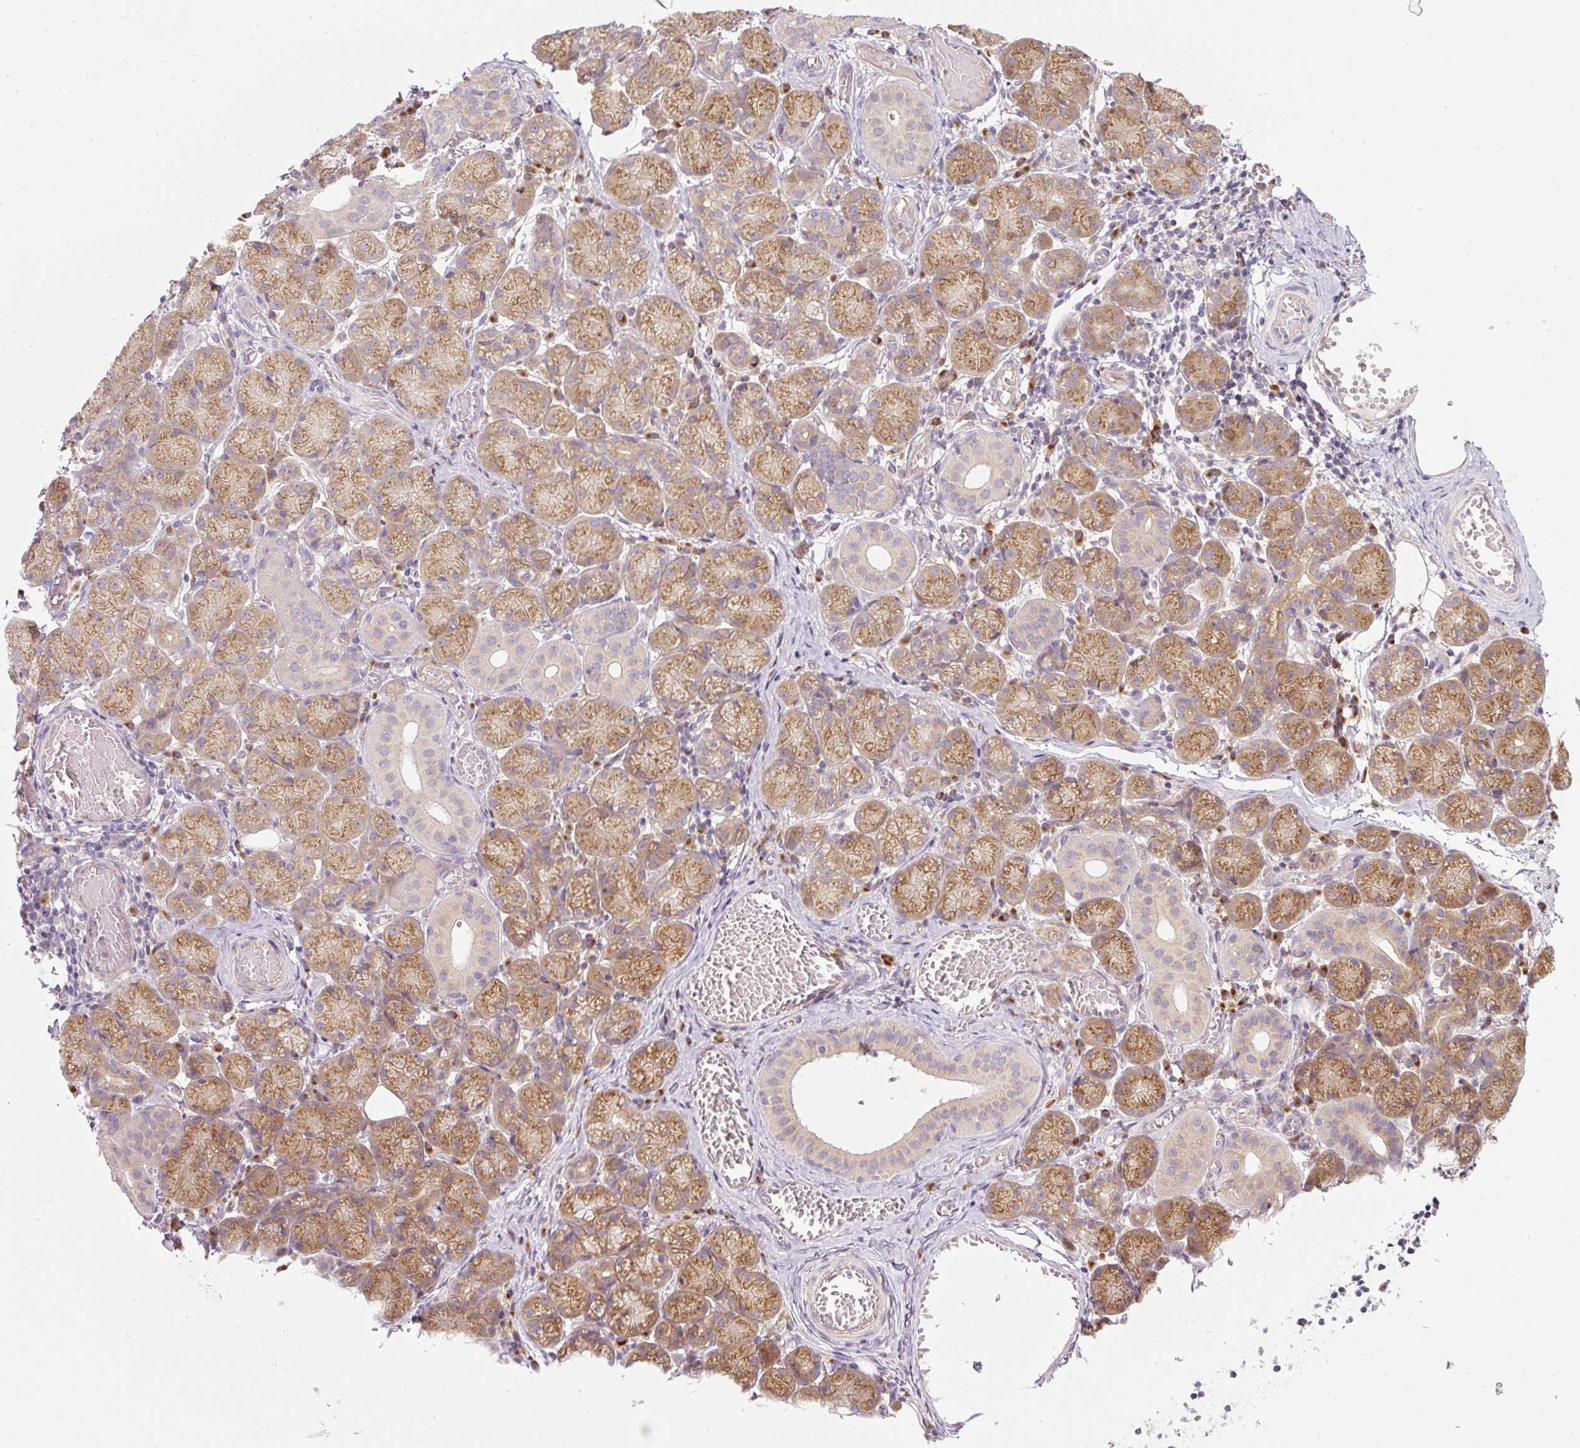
{"staining": {"intensity": "moderate", "quantity": ">75%", "location": "cytoplasmic/membranous"}, "tissue": "salivary gland", "cell_type": "Glandular cells", "image_type": "normal", "snomed": [{"axis": "morphology", "description": "Normal tissue, NOS"}, {"axis": "topography", "description": "Salivary gland"}], "caption": "Immunohistochemical staining of benign salivary gland displays medium levels of moderate cytoplasmic/membranous positivity in approximately >75% of glandular cells. The staining is performed using DAB (3,3'-diaminobenzidine) brown chromogen to label protein expression. The nuclei are counter-stained blue using hematoxylin.", "gene": "MLX", "patient": {"sex": "female", "age": 24}}